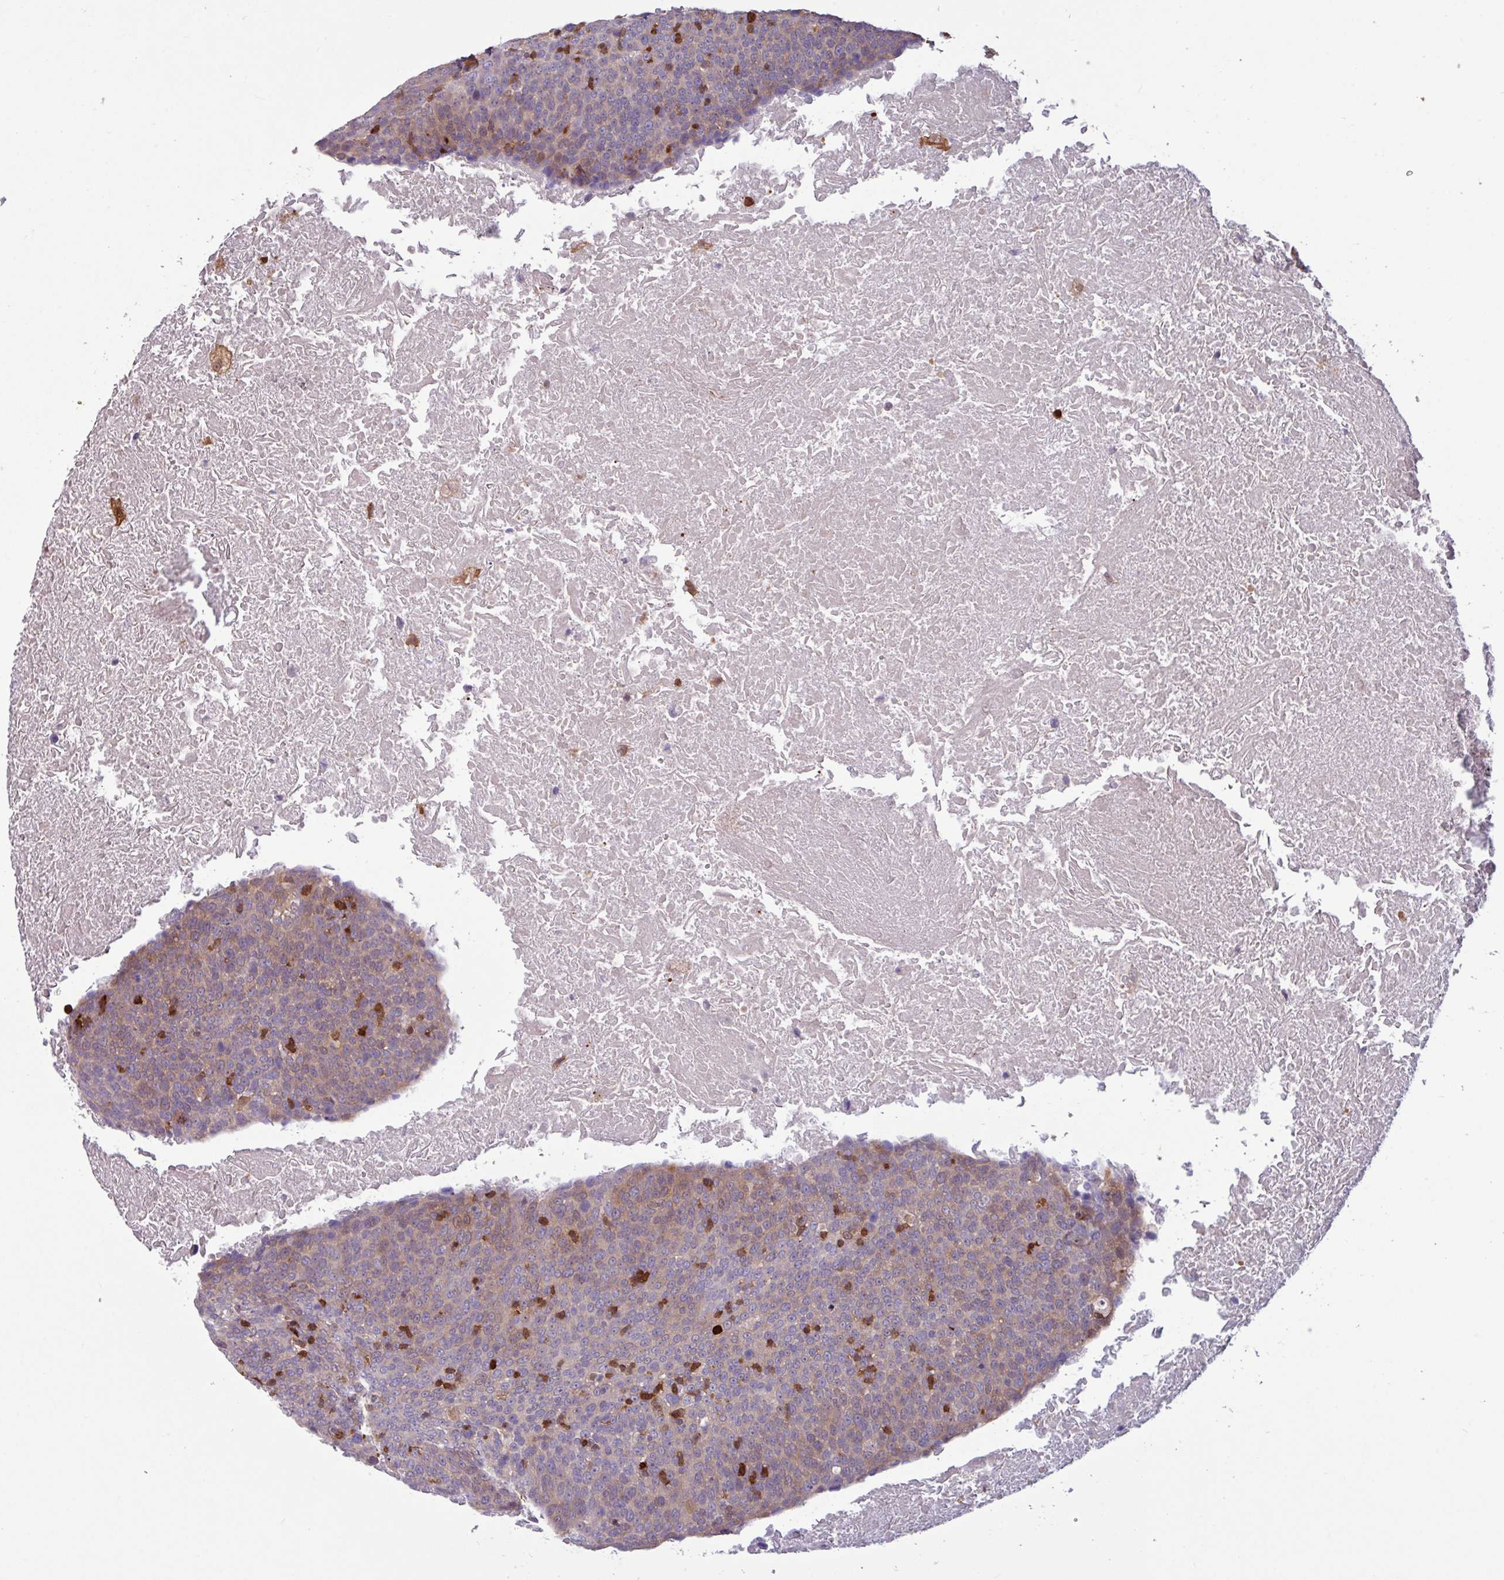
{"staining": {"intensity": "weak", "quantity": "<25%", "location": "cytoplasmic/membranous"}, "tissue": "head and neck cancer", "cell_type": "Tumor cells", "image_type": "cancer", "snomed": [{"axis": "morphology", "description": "Squamous cell carcinoma, NOS"}, {"axis": "morphology", "description": "Squamous cell carcinoma, metastatic, NOS"}, {"axis": "topography", "description": "Lymph node"}, {"axis": "topography", "description": "Head-Neck"}], "caption": "Tumor cells show no significant positivity in head and neck cancer.", "gene": "SEC61G", "patient": {"sex": "male", "age": 62}}